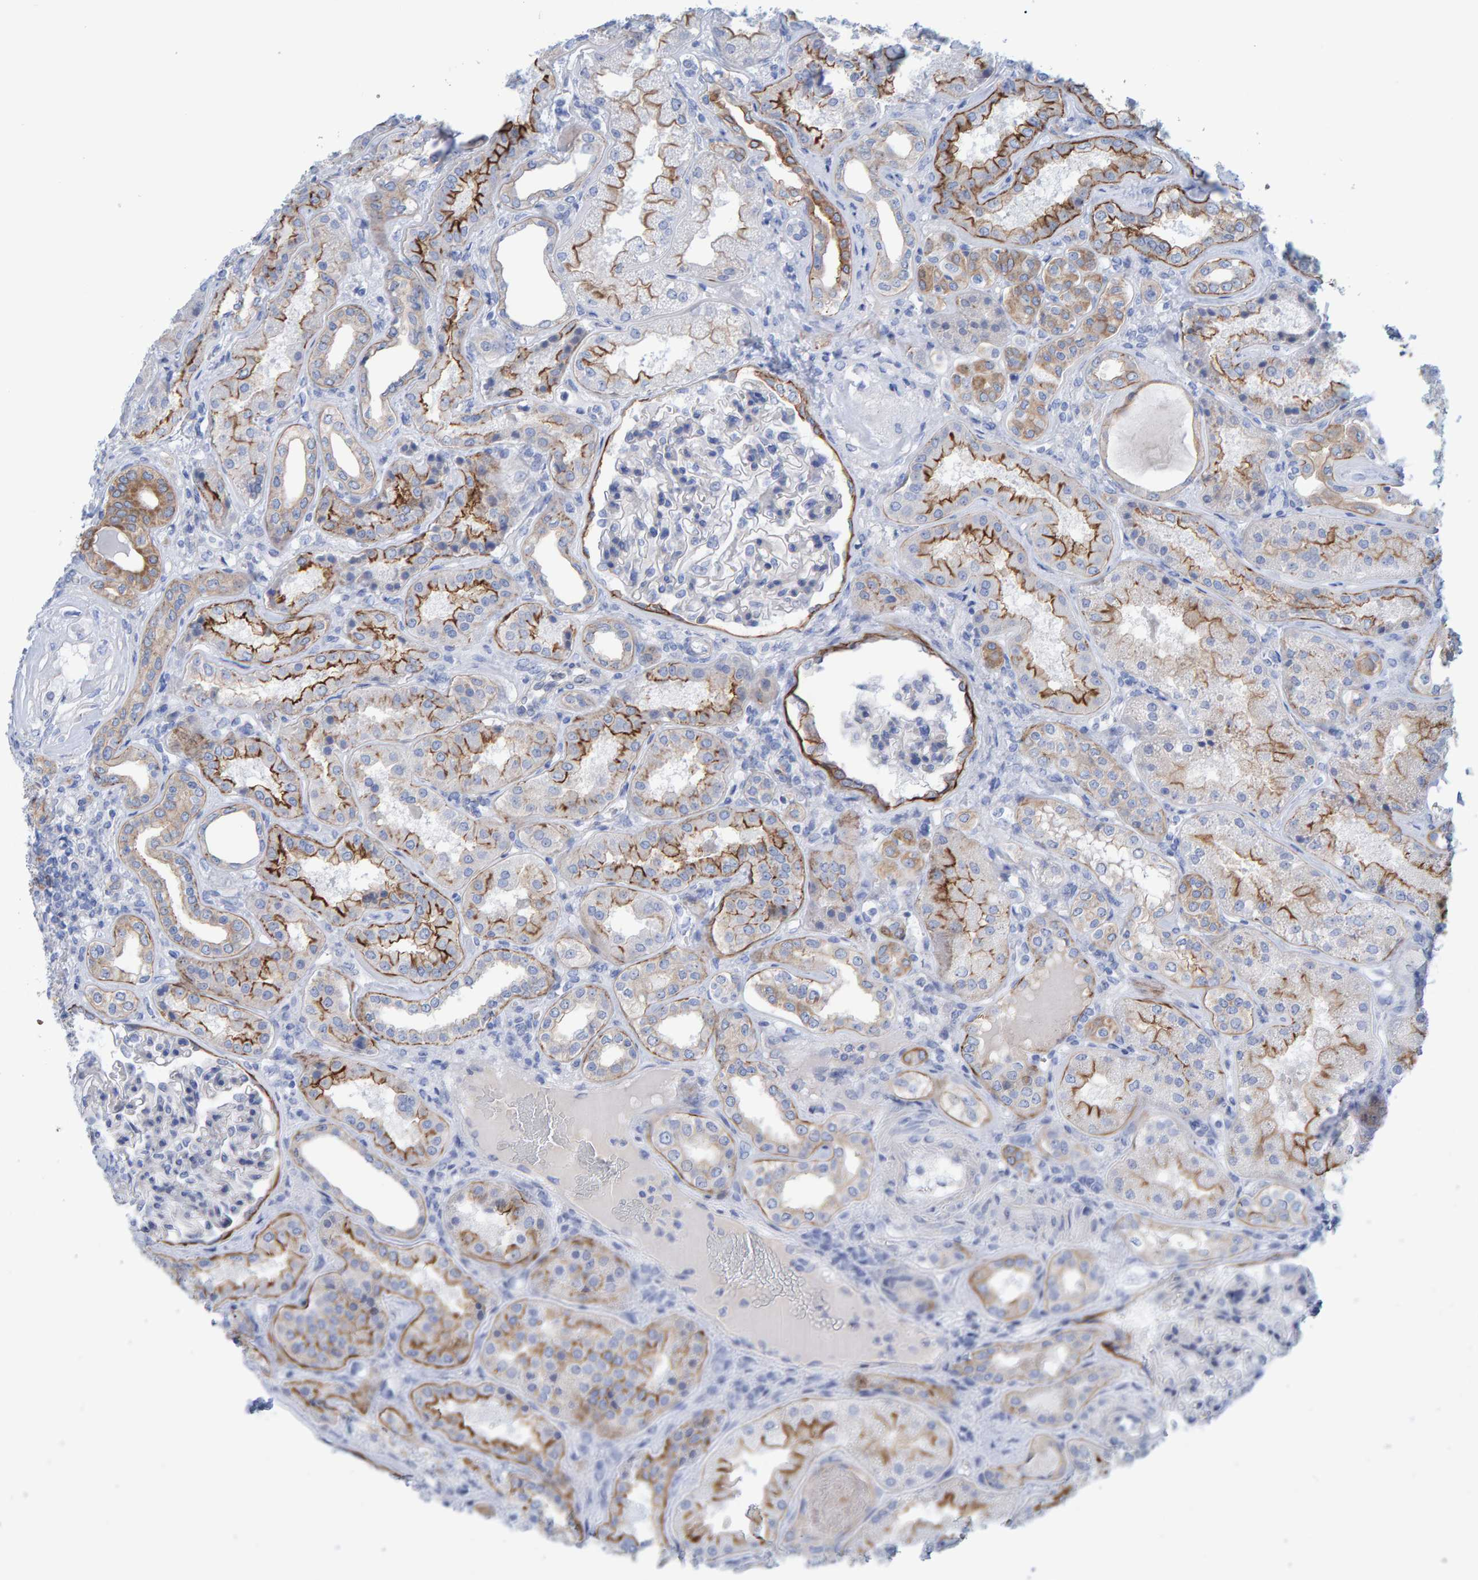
{"staining": {"intensity": "negative", "quantity": "none", "location": "none"}, "tissue": "kidney", "cell_type": "Cells in glomeruli", "image_type": "normal", "snomed": [{"axis": "morphology", "description": "Normal tissue, NOS"}, {"axis": "topography", "description": "Kidney"}], "caption": "Cells in glomeruli show no significant expression in unremarkable kidney. The staining was performed using DAB to visualize the protein expression in brown, while the nuclei were stained in blue with hematoxylin (Magnification: 20x).", "gene": "JAKMIP3", "patient": {"sex": "female", "age": 56}}